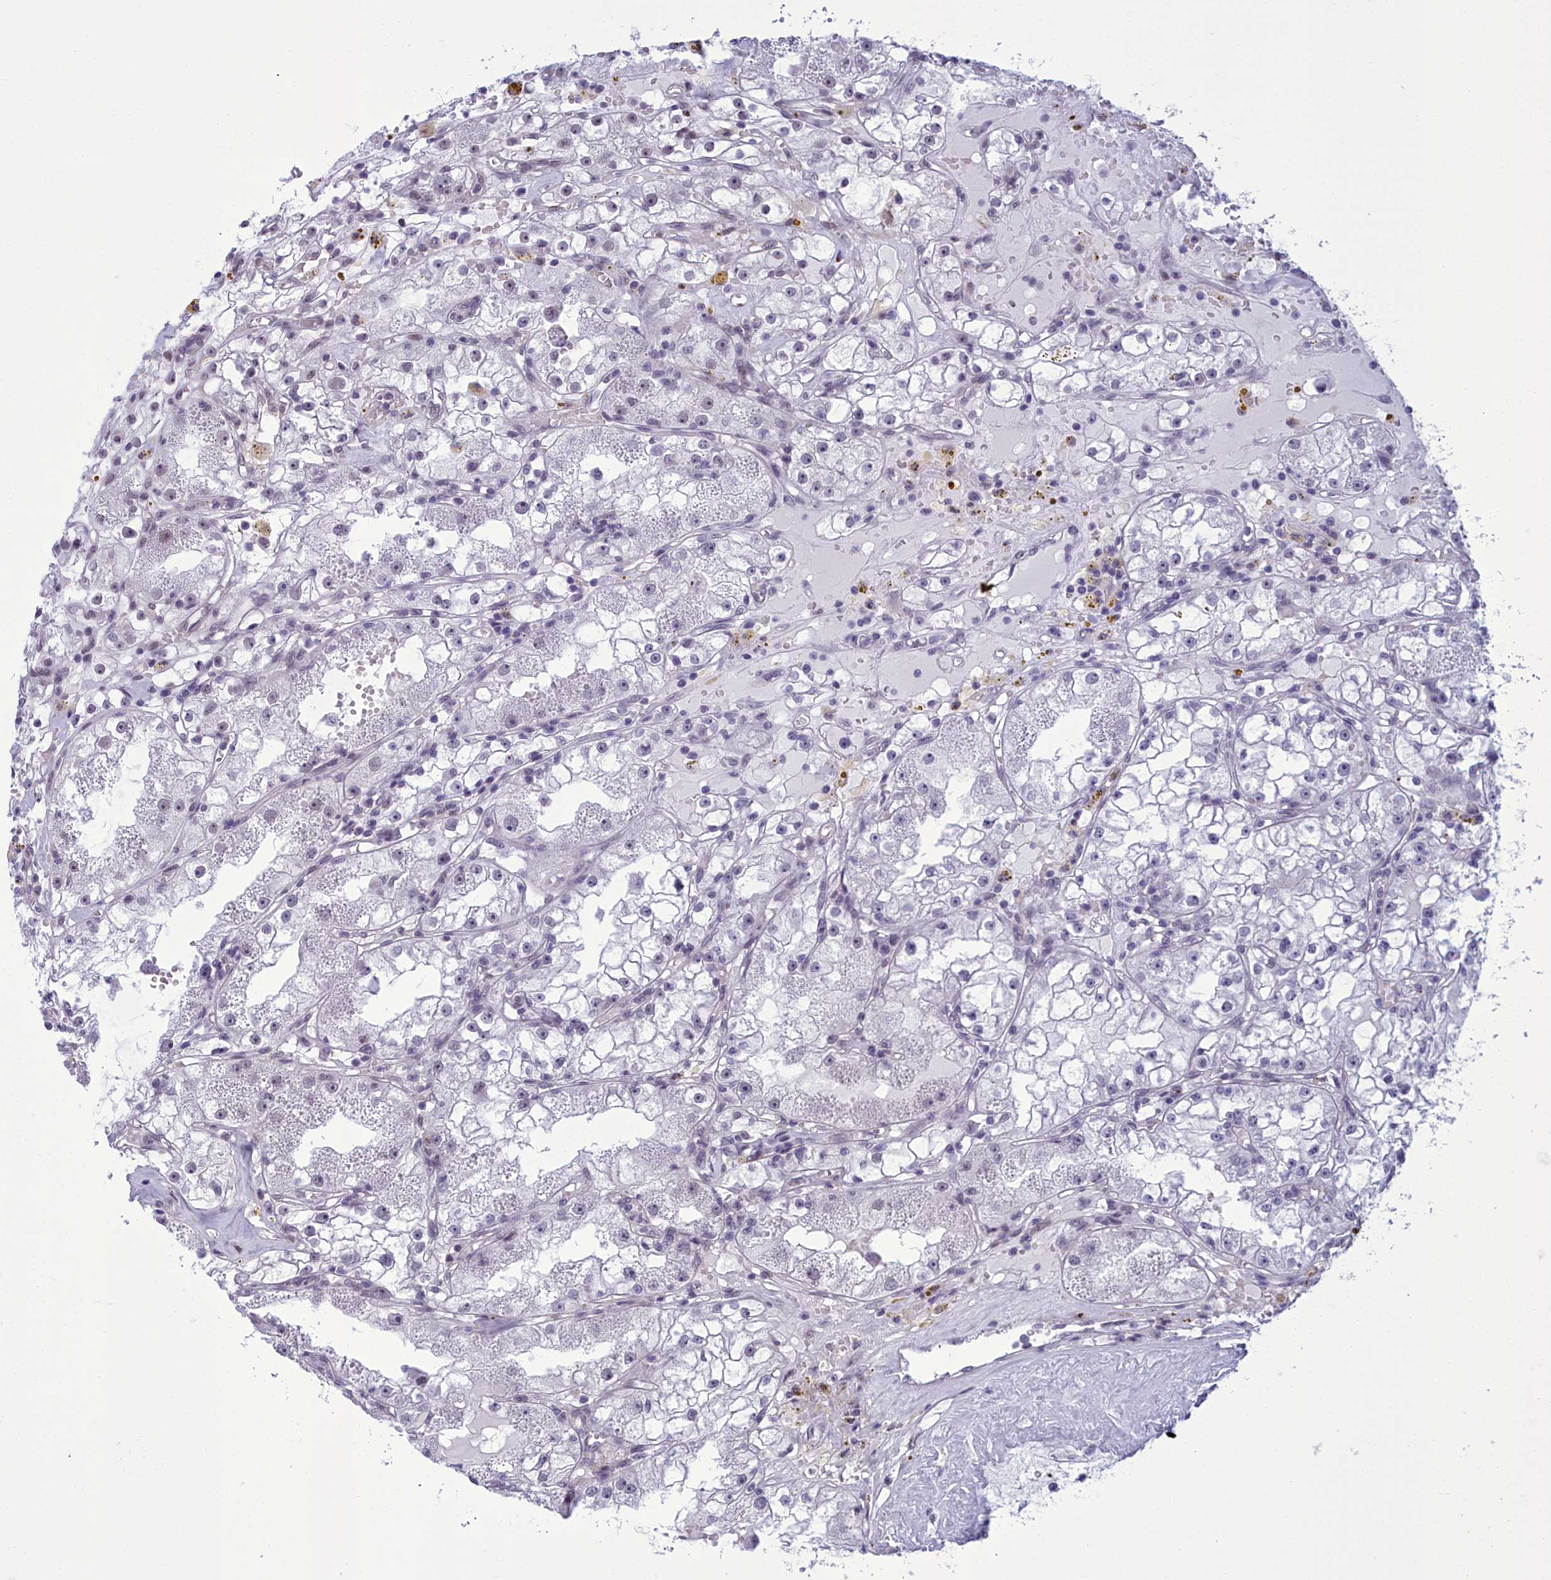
{"staining": {"intensity": "negative", "quantity": "none", "location": "none"}, "tissue": "renal cancer", "cell_type": "Tumor cells", "image_type": "cancer", "snomed": [{"axis": "morphology", "description": "Adenocarcinoma, NOS"}, {"axis": "topography", "description": "Kidney"}], "caption": "This is an immunohistochemistry (IHC) image of renal adenocarcinoma. There is no expression in tumor cells.", "gene": "CEACAM19", "patient": {"sex": "male", "age": 56}}